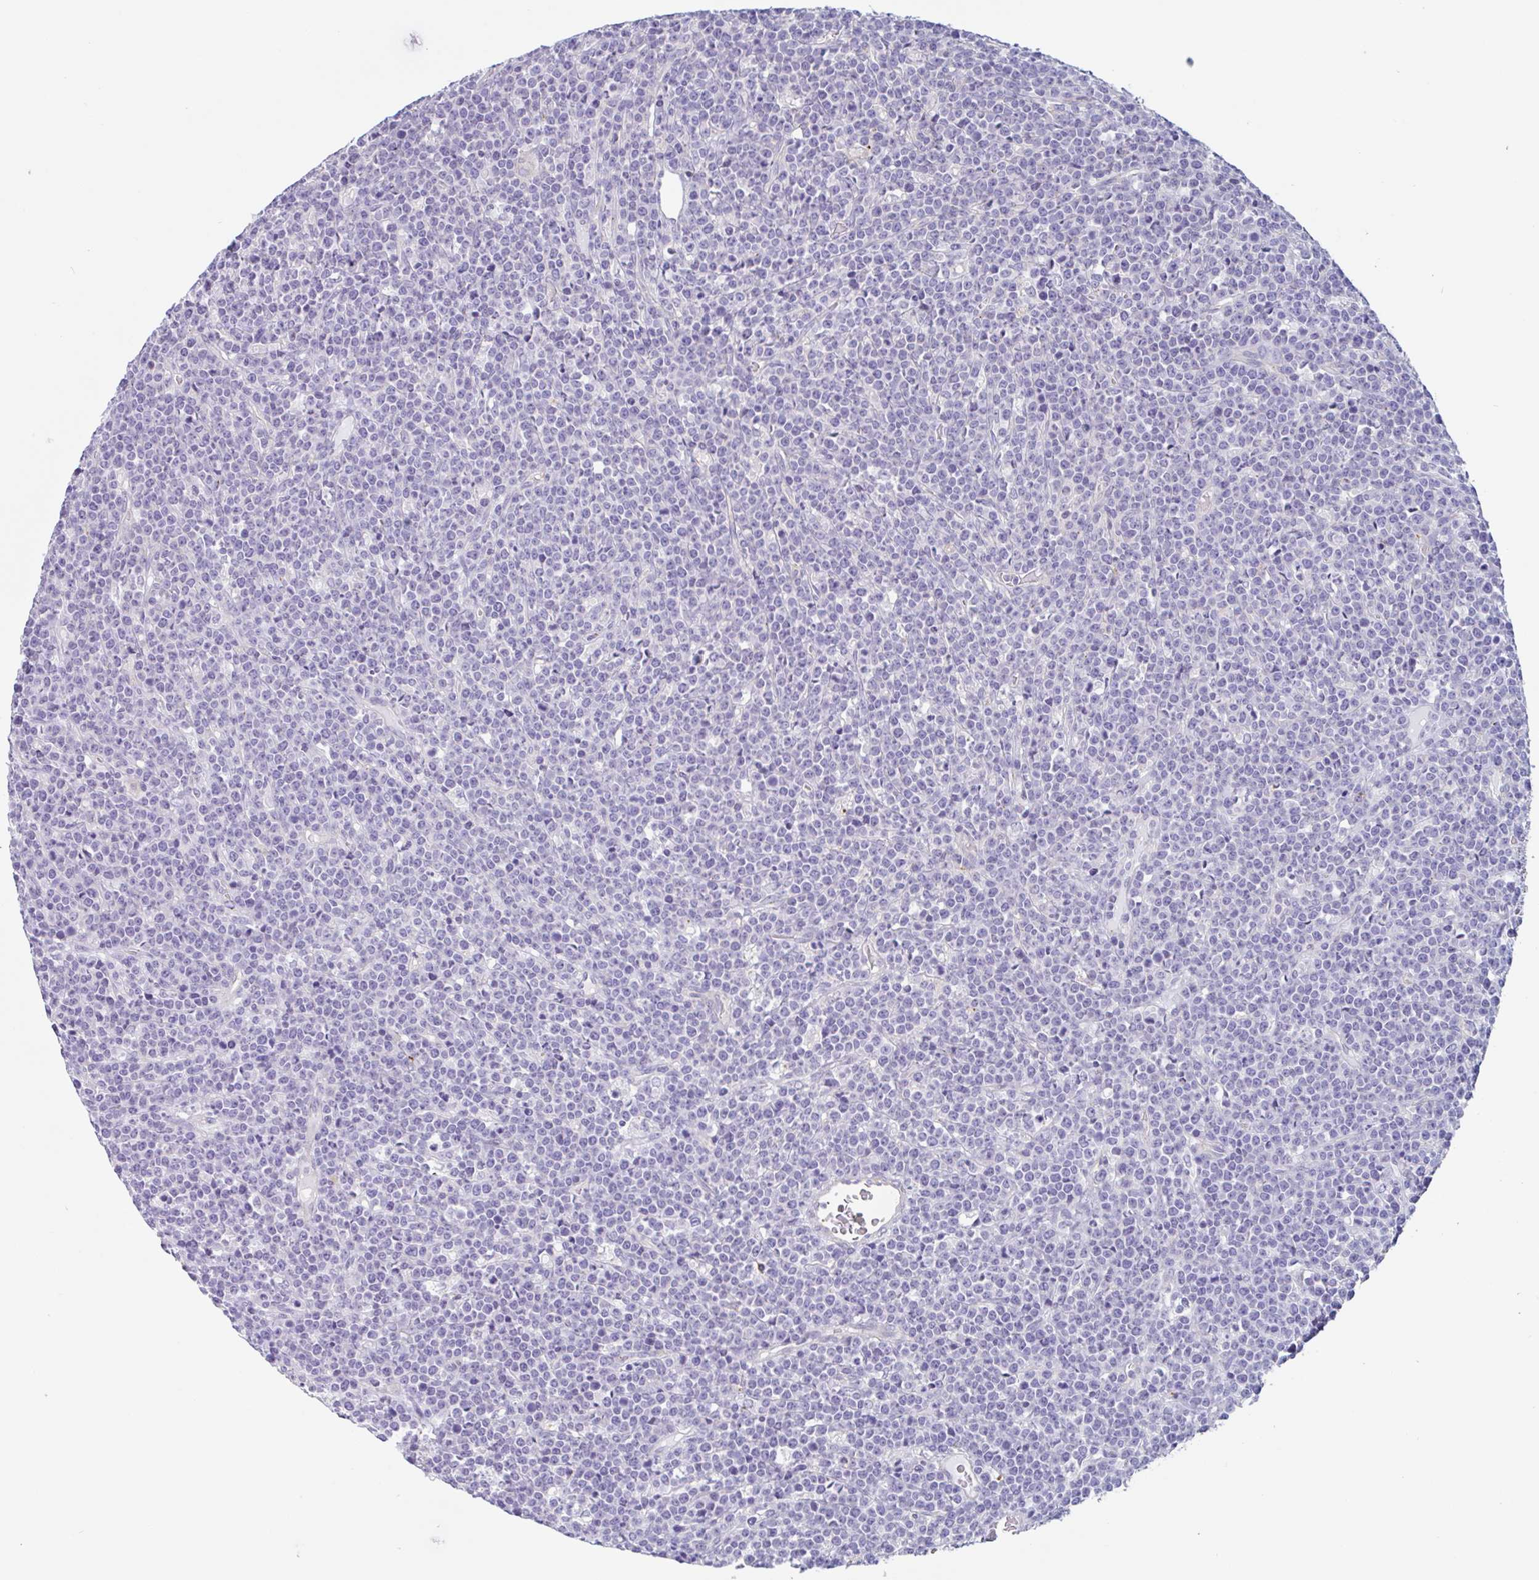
{"staining": {"intensity": "negative", "quantity": "none", "location": "none"}, "tissue": "lymphoma", "cell_type": "Tumor cells", "image_type": "cancer", "snomed": [{"axis": "morphology", "description": "Malignant lymphoma, non-Hodgkin's type, High grade"}, {"axis": "topography", "description": "Ovary"}], "caption": "Immunohistochemical staining of malignant lymphoma, non-Hodgkin's type (high-grade) reveals no significant staining in tumor cells.", "gene": "LENG9", "patient": {"sex": "female", "age": 56}}